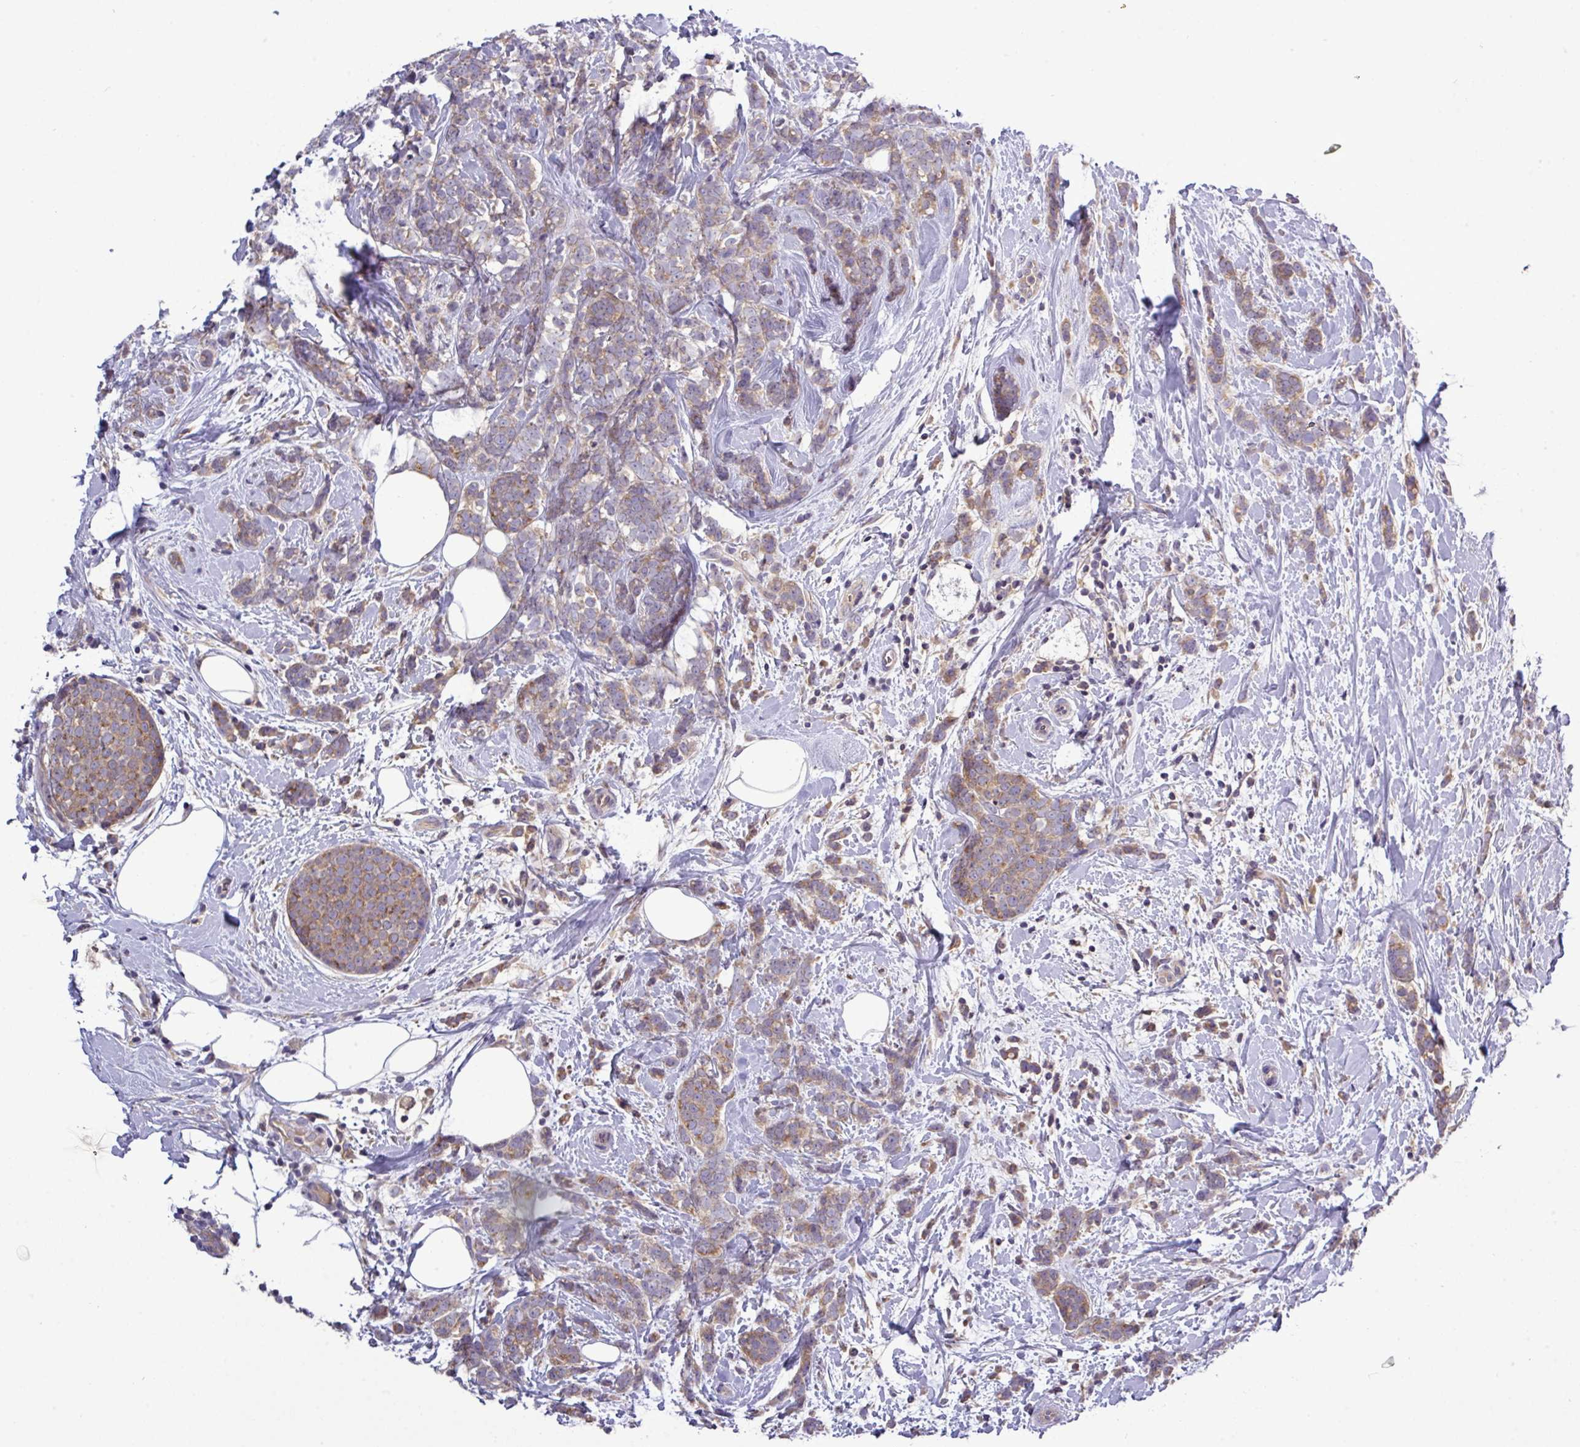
{"staining": {"intensity": "moderate", "quantity": ">75%", "location": "cytoplasmic/membranous"}, "tissue": "breast cancer", "cell_type": "Tumor cells", "image_type": "cancer", "snomed": [{"axis": "morphology", "description": "Lobular carcinoma"}, {"axis": "topography", "description": "Breast"}], "caption": "Immunohistochemistry of human lobular carcinoma (breast) displays medium levels of moderate cytoplasmic/membranous expression in about >75% of tumor cells. (DAB IHC, brown staining for protein, blue staining for nuclei).", "gene": "TMEM62", "patient": {"sex": "female", "age": 58}}